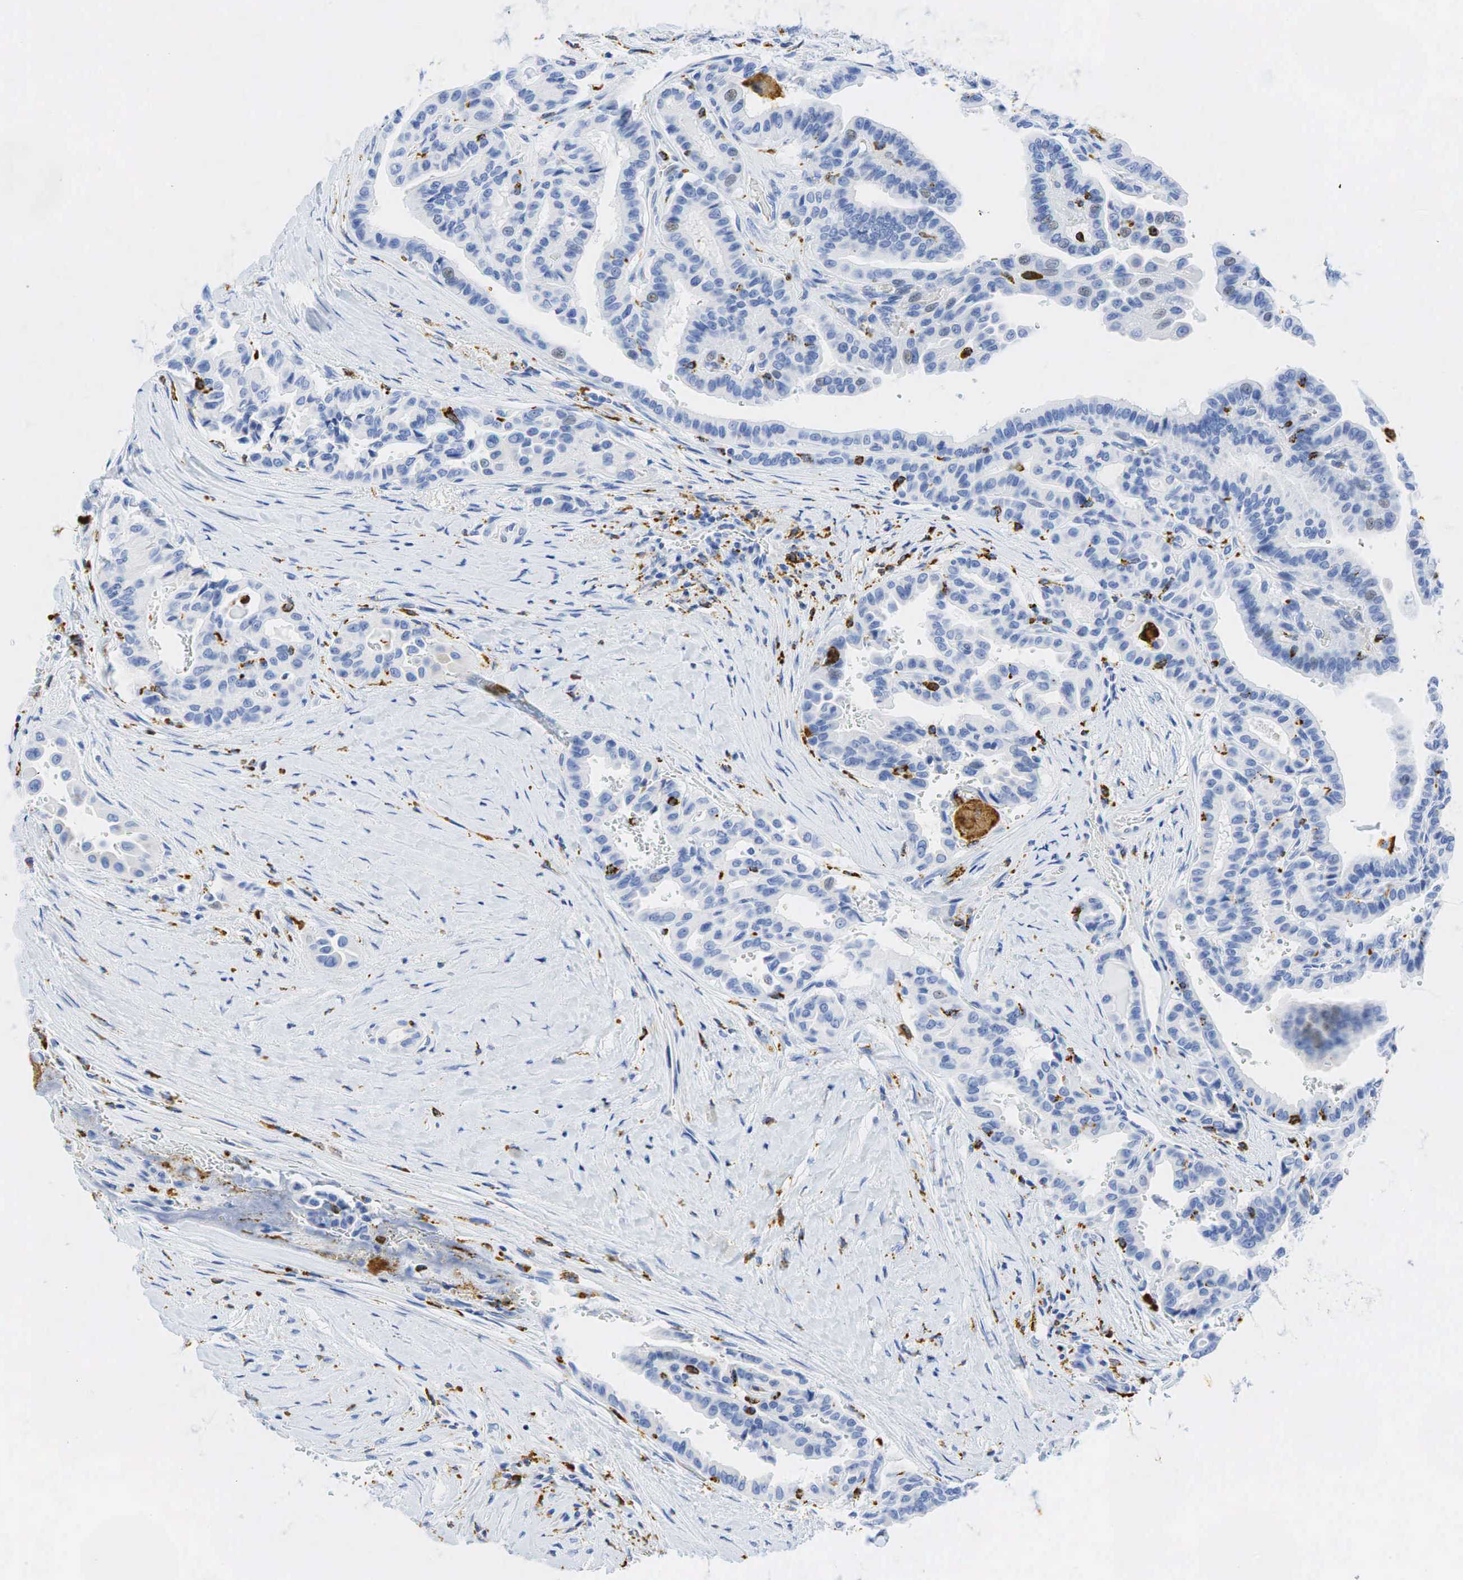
{"staining": {"intensity": "negative", "quantity": "none", "location": "none"}, "tissue": "thyroid cancer", "cell_type": "Tumor cells", "image_type": "cancer", "snomed": [{"axis": "morphology", "description": "Papillary adenocarcinoma, NOS"}, {"axis": "topography", "description": "Thyroid gland"}], "caption": "High magnification brightfield microscopy of thyroid cancer (papillary adenocarcinoma) stained with DAB (3,3'-diaminobenzidine) (brown) and counterstained with hematoxylin (blue): tumor cells show no significant staining.", "gene": "CD68", "patient": {"sex": "male", "age": 87}}